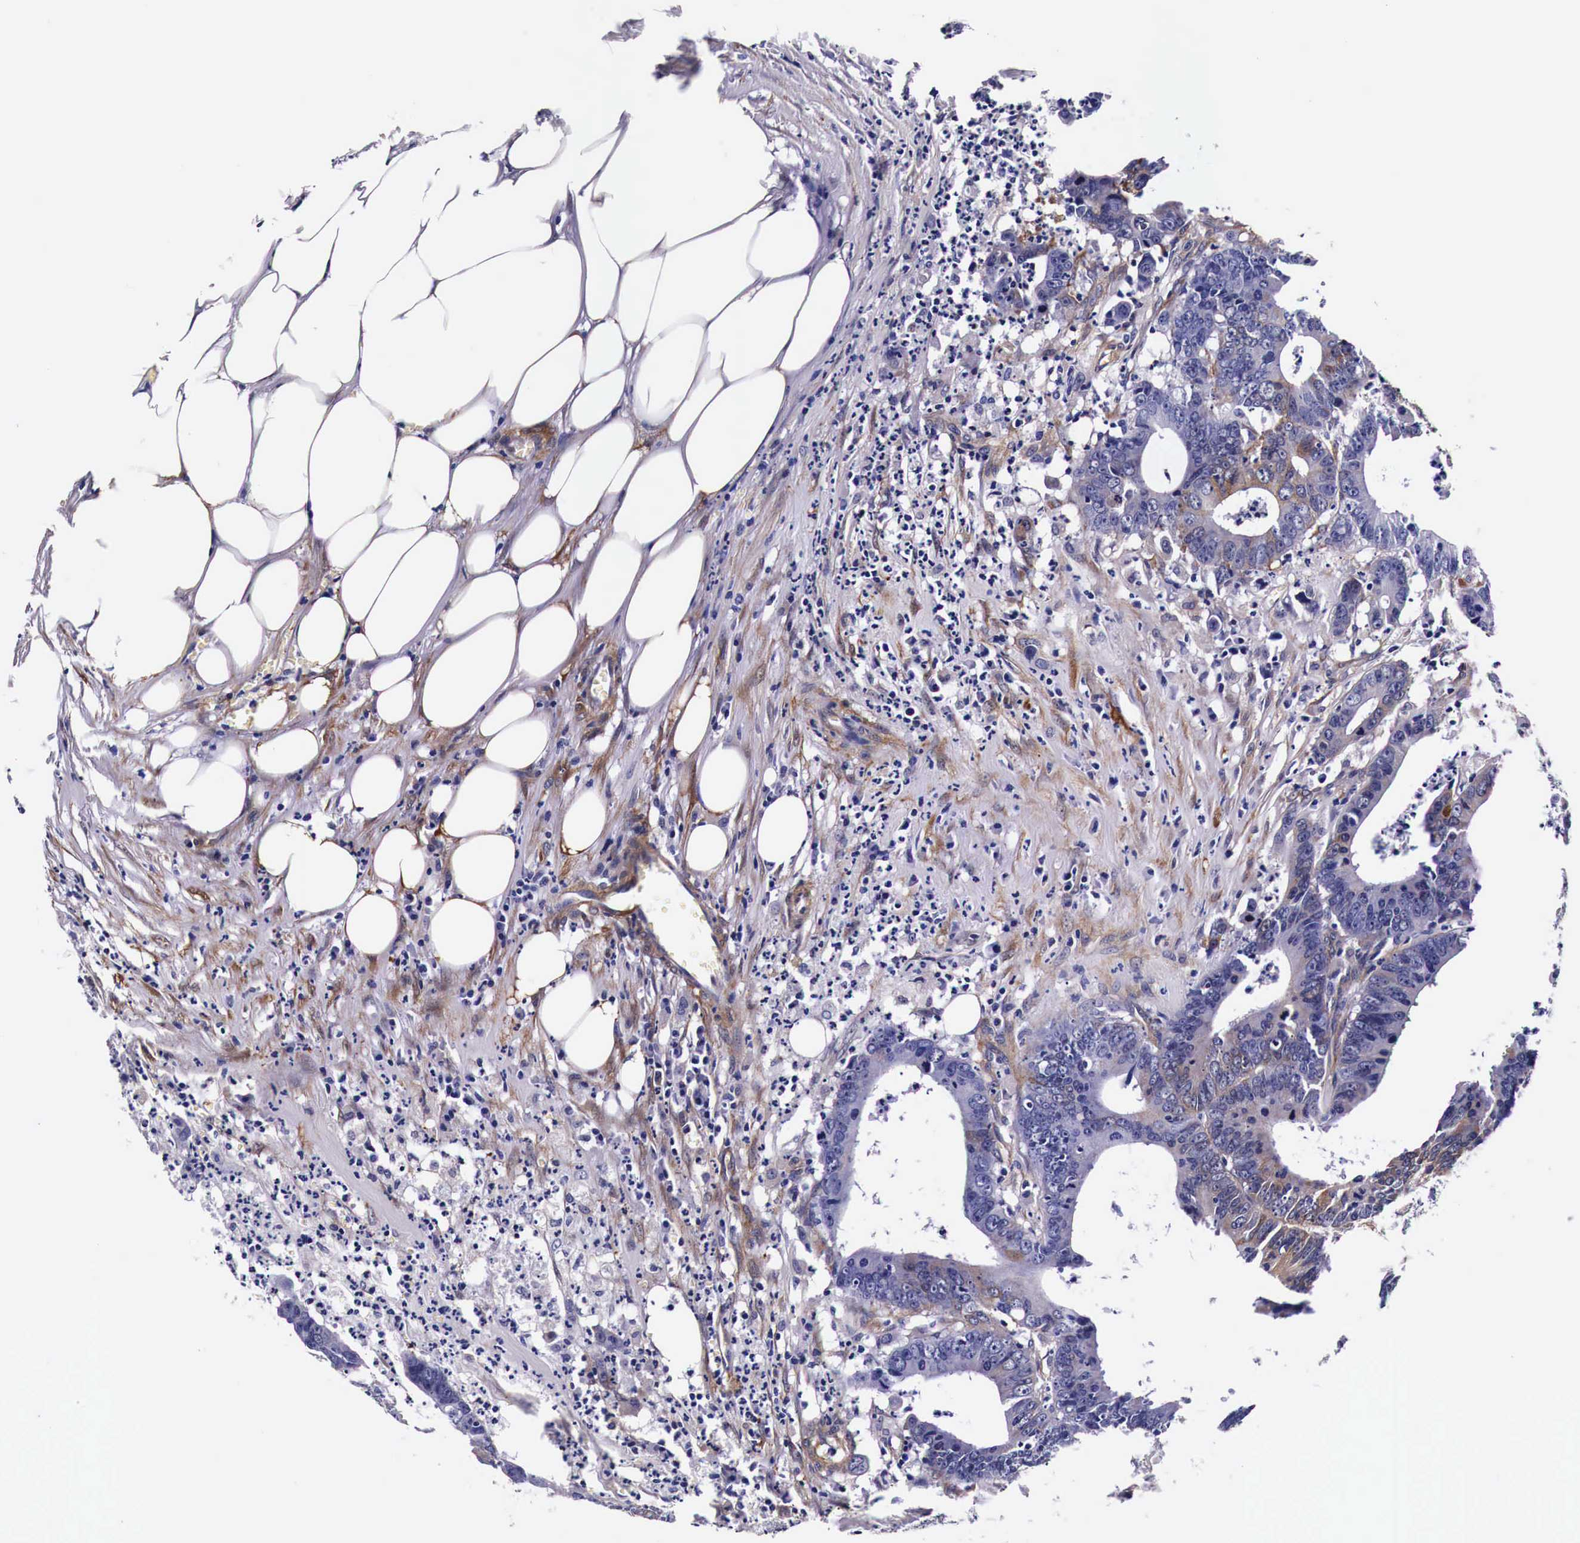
{"staining": {"intensity": "moderate", "quantity": "<25%", "location": "cytoplasmic/membranous"}, "tissue": "colorectal cancer", "cell_type": "Tumor cells", "image_type": "cancer", "snomed": [{"axis": "morphology", "description": "Adenocarcinoma, NOS"}, {"axis": "topography", "description": "Colon"}], "caption": "Human colorectal cancer (adenocarcinoma) stained with a brown dye shows moderate cytoplasmic/membranous positive expression in about <25% of tumor cells.", "gene": "HSPB1", "patient": {"sex": "male", "age": 55}}